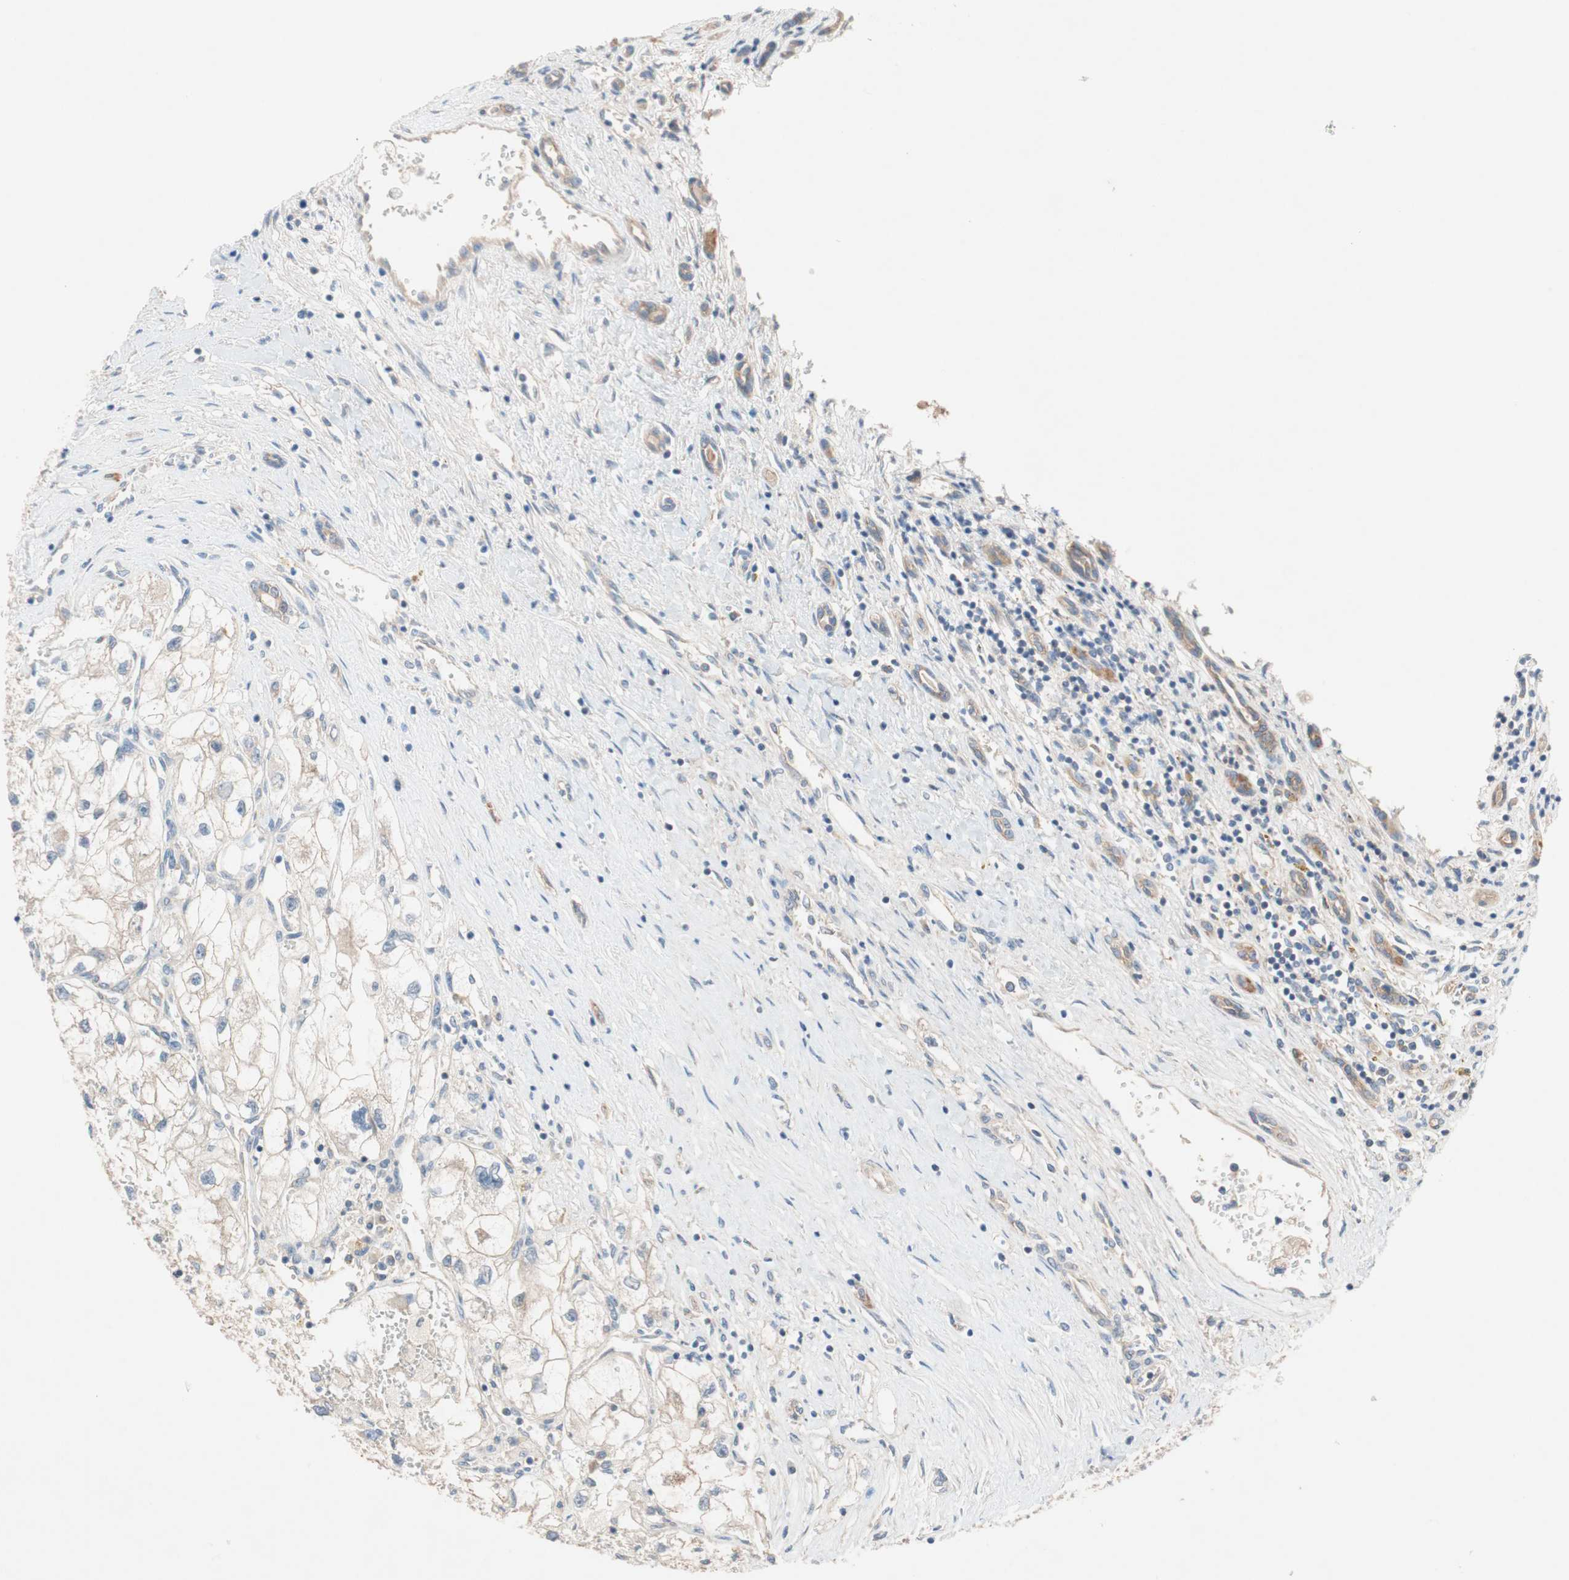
{"staining": {"intensity": "negative", "quantity": "none", "location": "none"}, "tissue": "renal cancer", "cell_type": "Tumor cells", "image_type": "cancer", "snomed": [{"axis": "morphology", "description": "Adenocarcinoma, NOS"}, {"axis": "topography", "description": "Kidney"}], "caption": "Immunohistochemistry (IHC) histopathology image of renal cancer (adenocarcinoma) stained for a protein (brown), which displays no positivity in tumor cells.", "gene": "GLUL", "patient": {"sex": "female", "age": 70}}